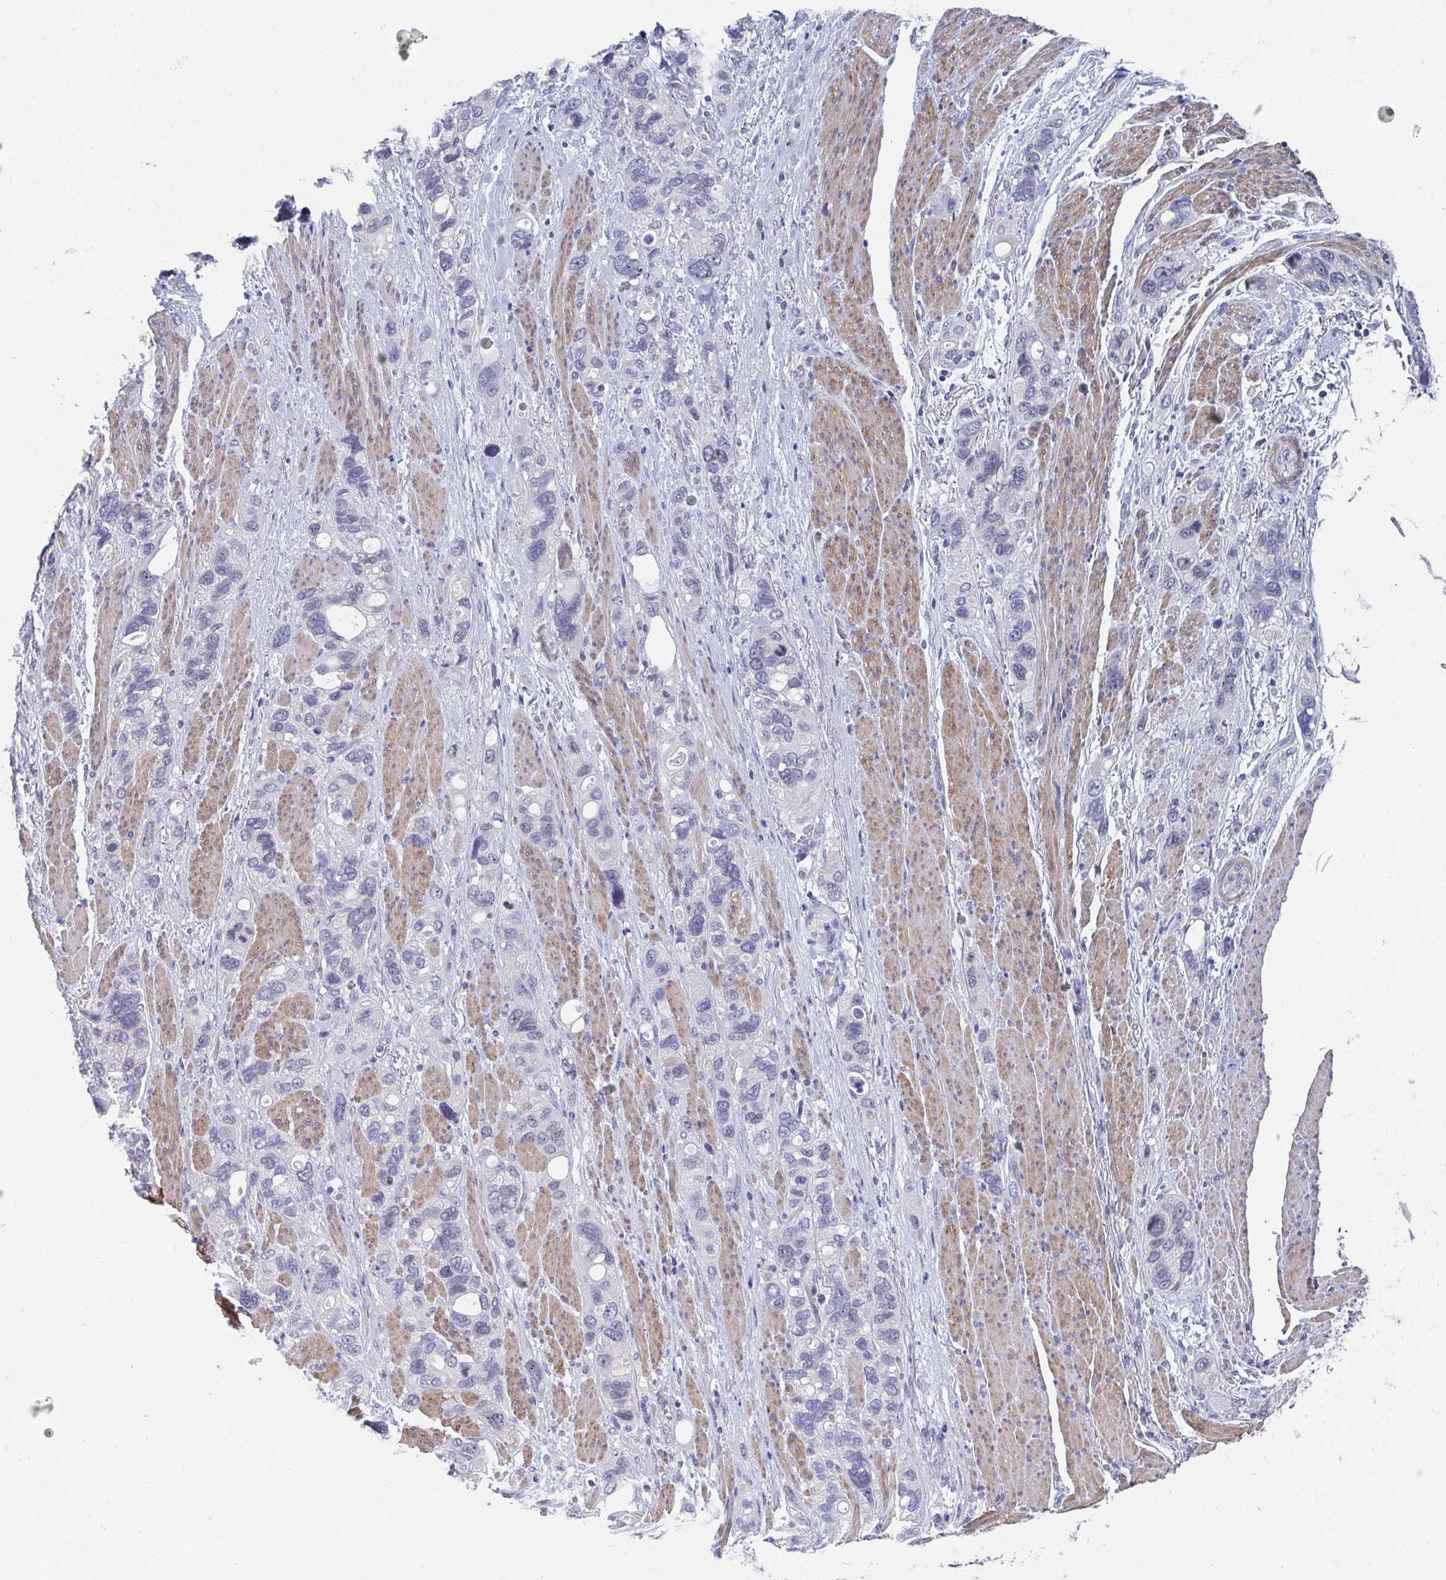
{"staining": {"intensity": "negative", "quantity": "none", "location": "none"}, "tissue": "stomach cancer", "cell_type": "Tumor cells", "image_type": "cancer", "snomed": [{"axis": "morphology", "description": "Adenocarcinoma, NOS"}, {"axis": "topography", "description": "Stomach, upper"}], "caption": "This is an IHC micrograph of stomach cancer. There is no positivity in tumor cells.", "gene": "CENPT", "patient": {"sex": "female", "age": 81}}